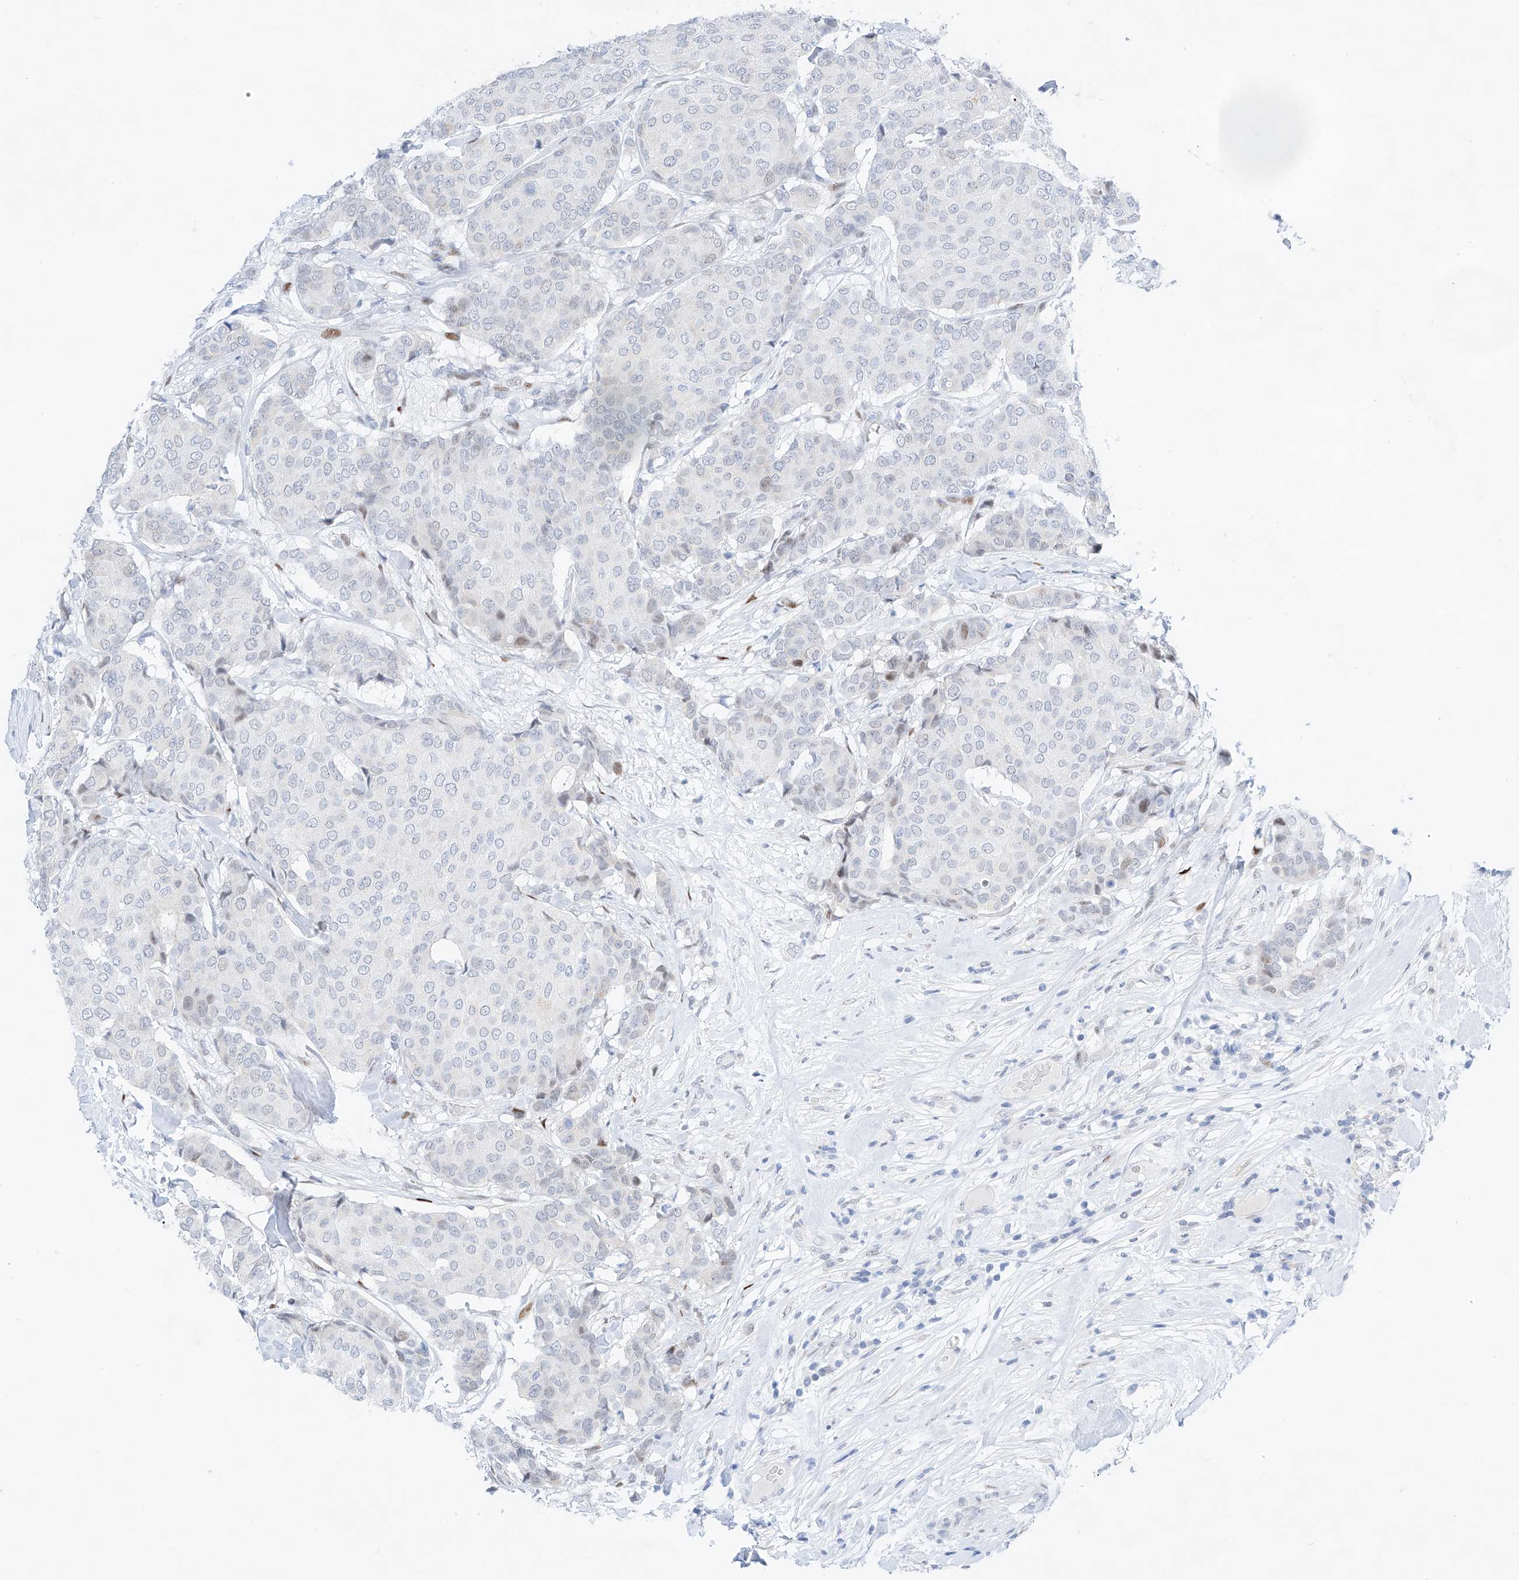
{"staining": {"intensity": "negative", "quantity": "none", "location": "none"}, "tissue": "breast cancer", "cell_type": "Tumor cells", "image_type": "cancer", "snomed": [{"axis": "morphology", "description": "Duct carcinoma"}, {"axis": "topography", "description": "Breast"}], "caption": "This is an immunohistochemistry (IHC) photomicrograph of human breast cancer. There is no expression in tumor cells.", "gene": "NT5C3B", "patient": {"sex": "female", "age": 75}}